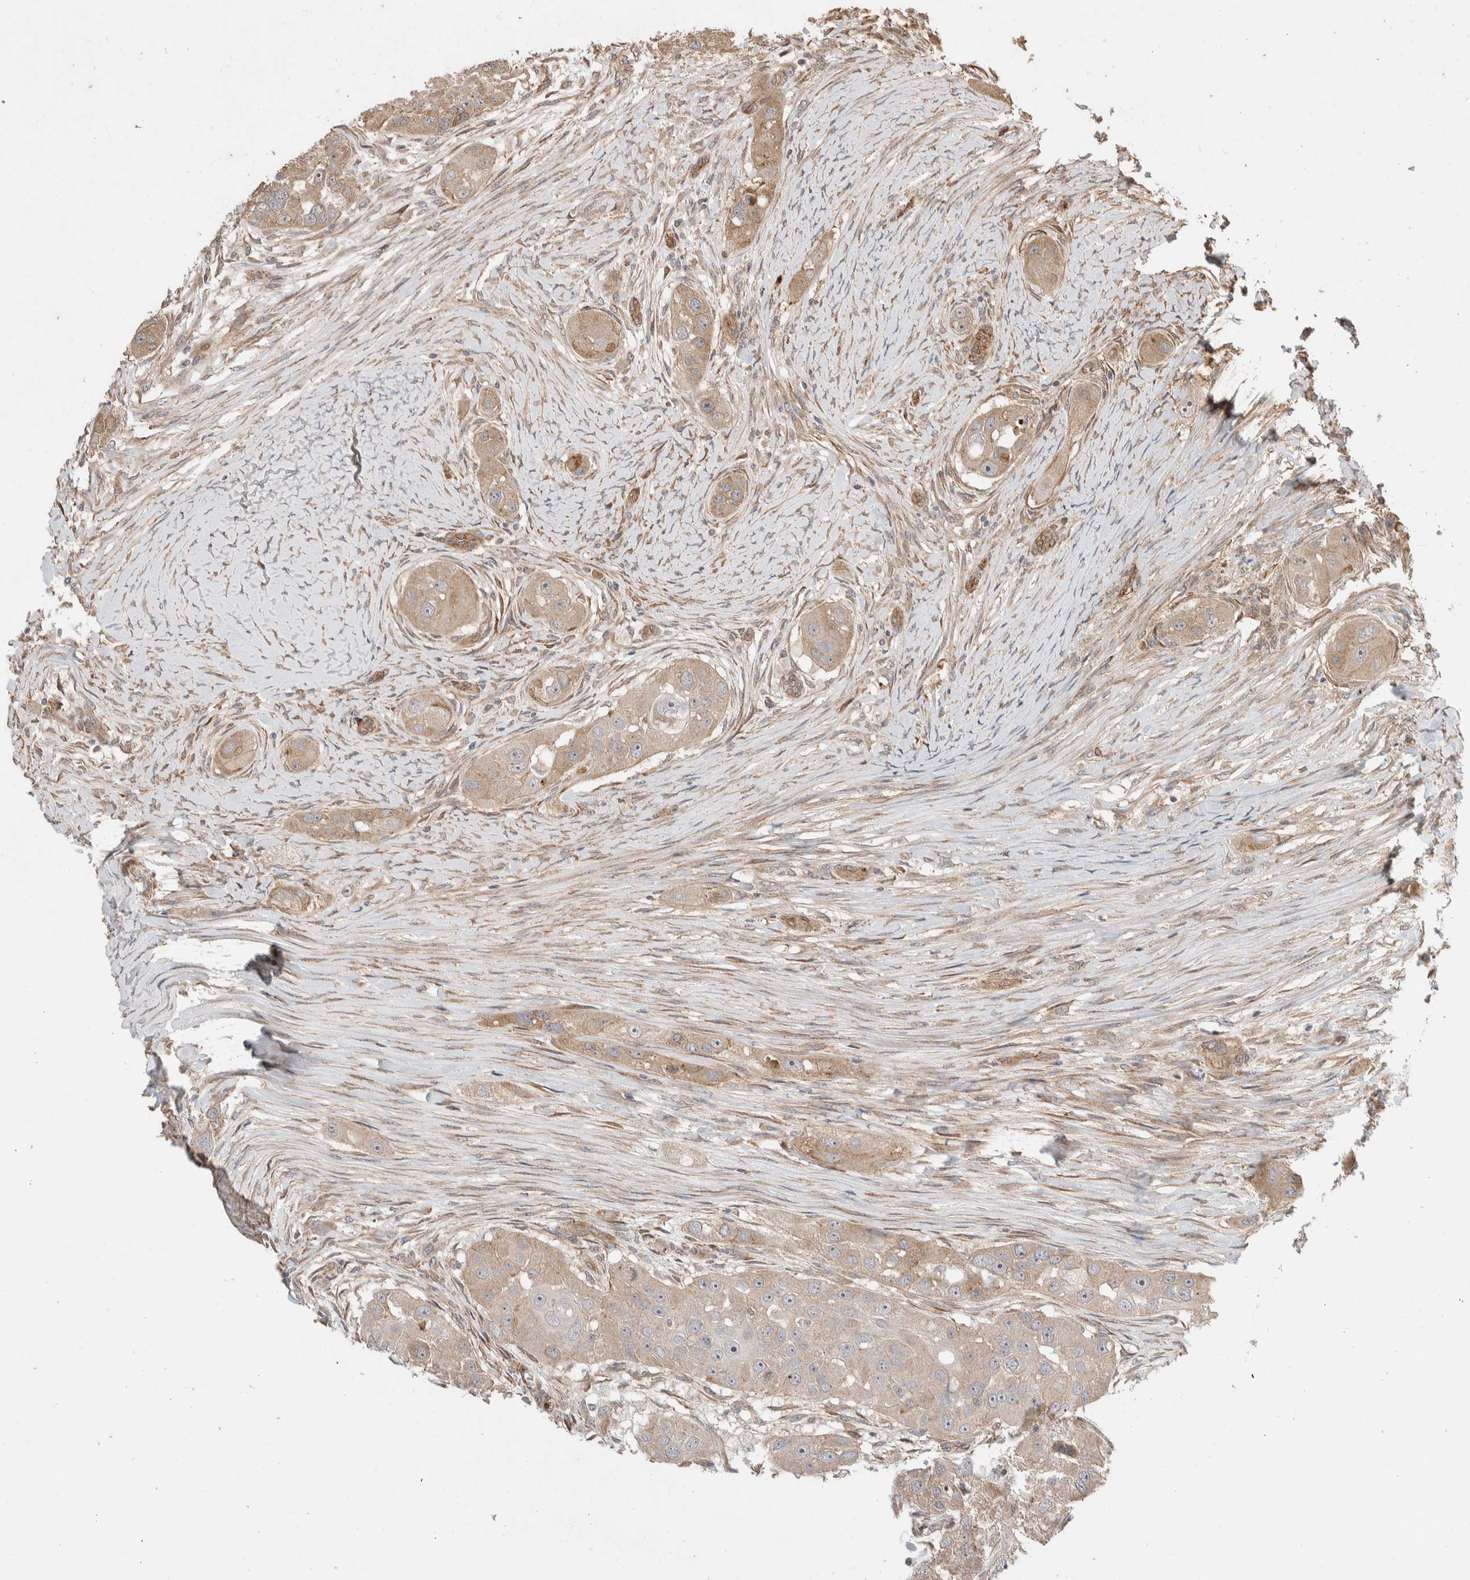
{"staining": {"intensity": "weak", "quantity": ">75%", "location": "cytoplasmic/membranous"}, "tissue": "head and neck cancer", "cell_type": "Tumor cells", "image_type": "cancer", "snomed": [{"axis": "morphology", "description": "Normal tissue, NOS"}, {"axis": "morphology", "description": "Squamous cell carcinoma, NOS"}, {"axis": "topography", "description": "Skeletal muscle"}, {"axis": "topography", "description": "Head-Neck"}], "caption": "An immunohistochemistry (IHC) histopathology image of neoplastic tissue is shown. Protein staining in brown highlights weak cytoplasmic/membranous positivity in squamous cell carcinoma (head and neck) within tumor cells. Immunohistochemistry stains the protein in brown and the nuclei are stained blue.", "gene": "ERC1", "patient": {"sex": "male", "age": 51}}